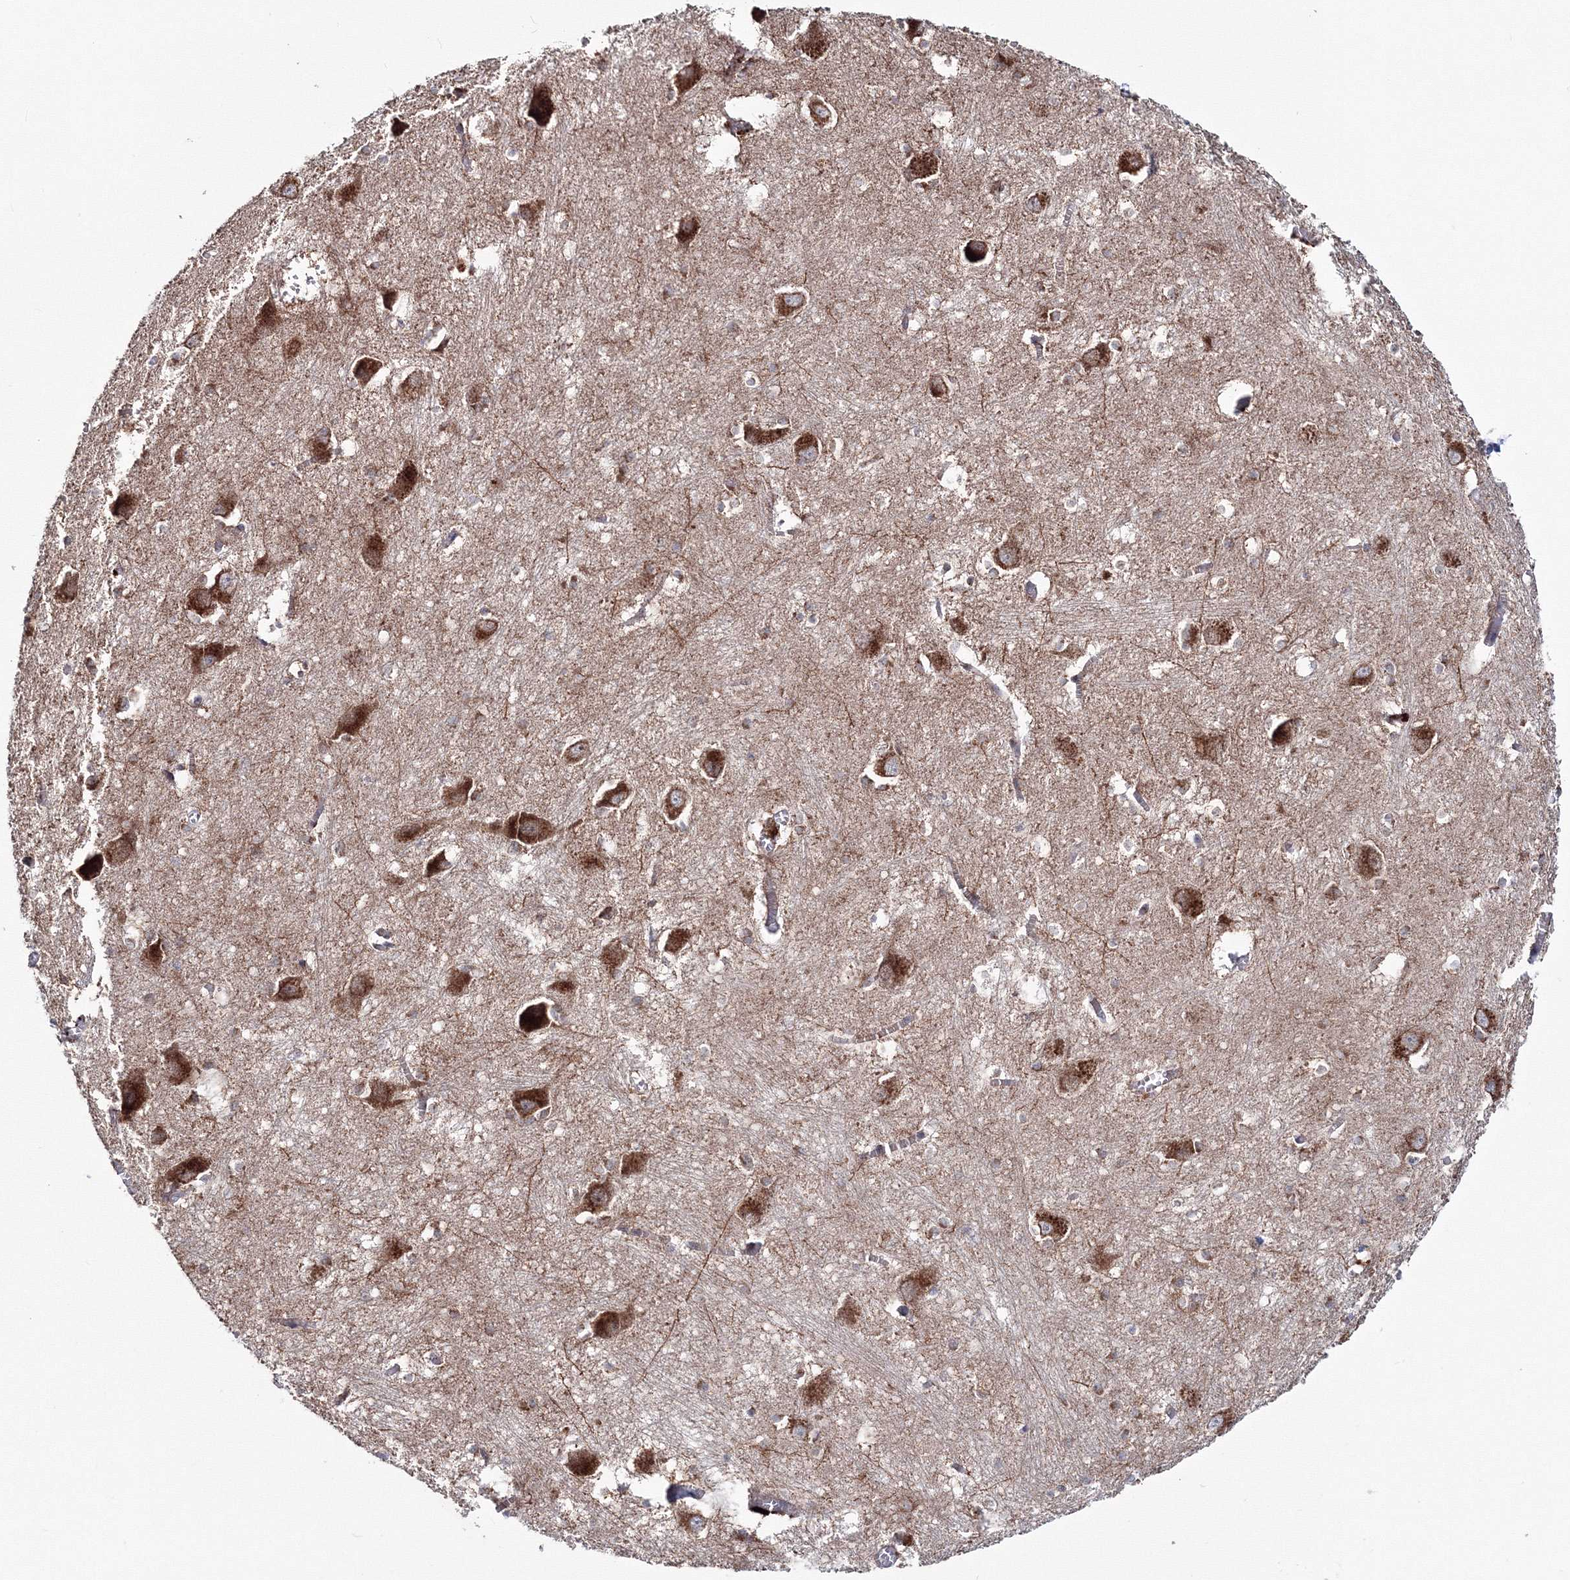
{"staining": {"intensity": "weak", "quantity": "25%-75%", "location": "cytoplasmic/membranous"}, "tissue": "caudate", "cell_type": "Glial cells", "image_type": "normal", "snomed": [{"axis": "morphology", "description": "Normal tissue, NOS"}, {"axis": "topography", "description": "Lateral ventricle wall"}], "caption": "Protein expression analysis of normal caudate demonstrates weak cytoplasmic/membranous staining in about 25%-75% of glial cells.", "gene": "PEX13", "patient": {"sex": "male", "age": 37}}